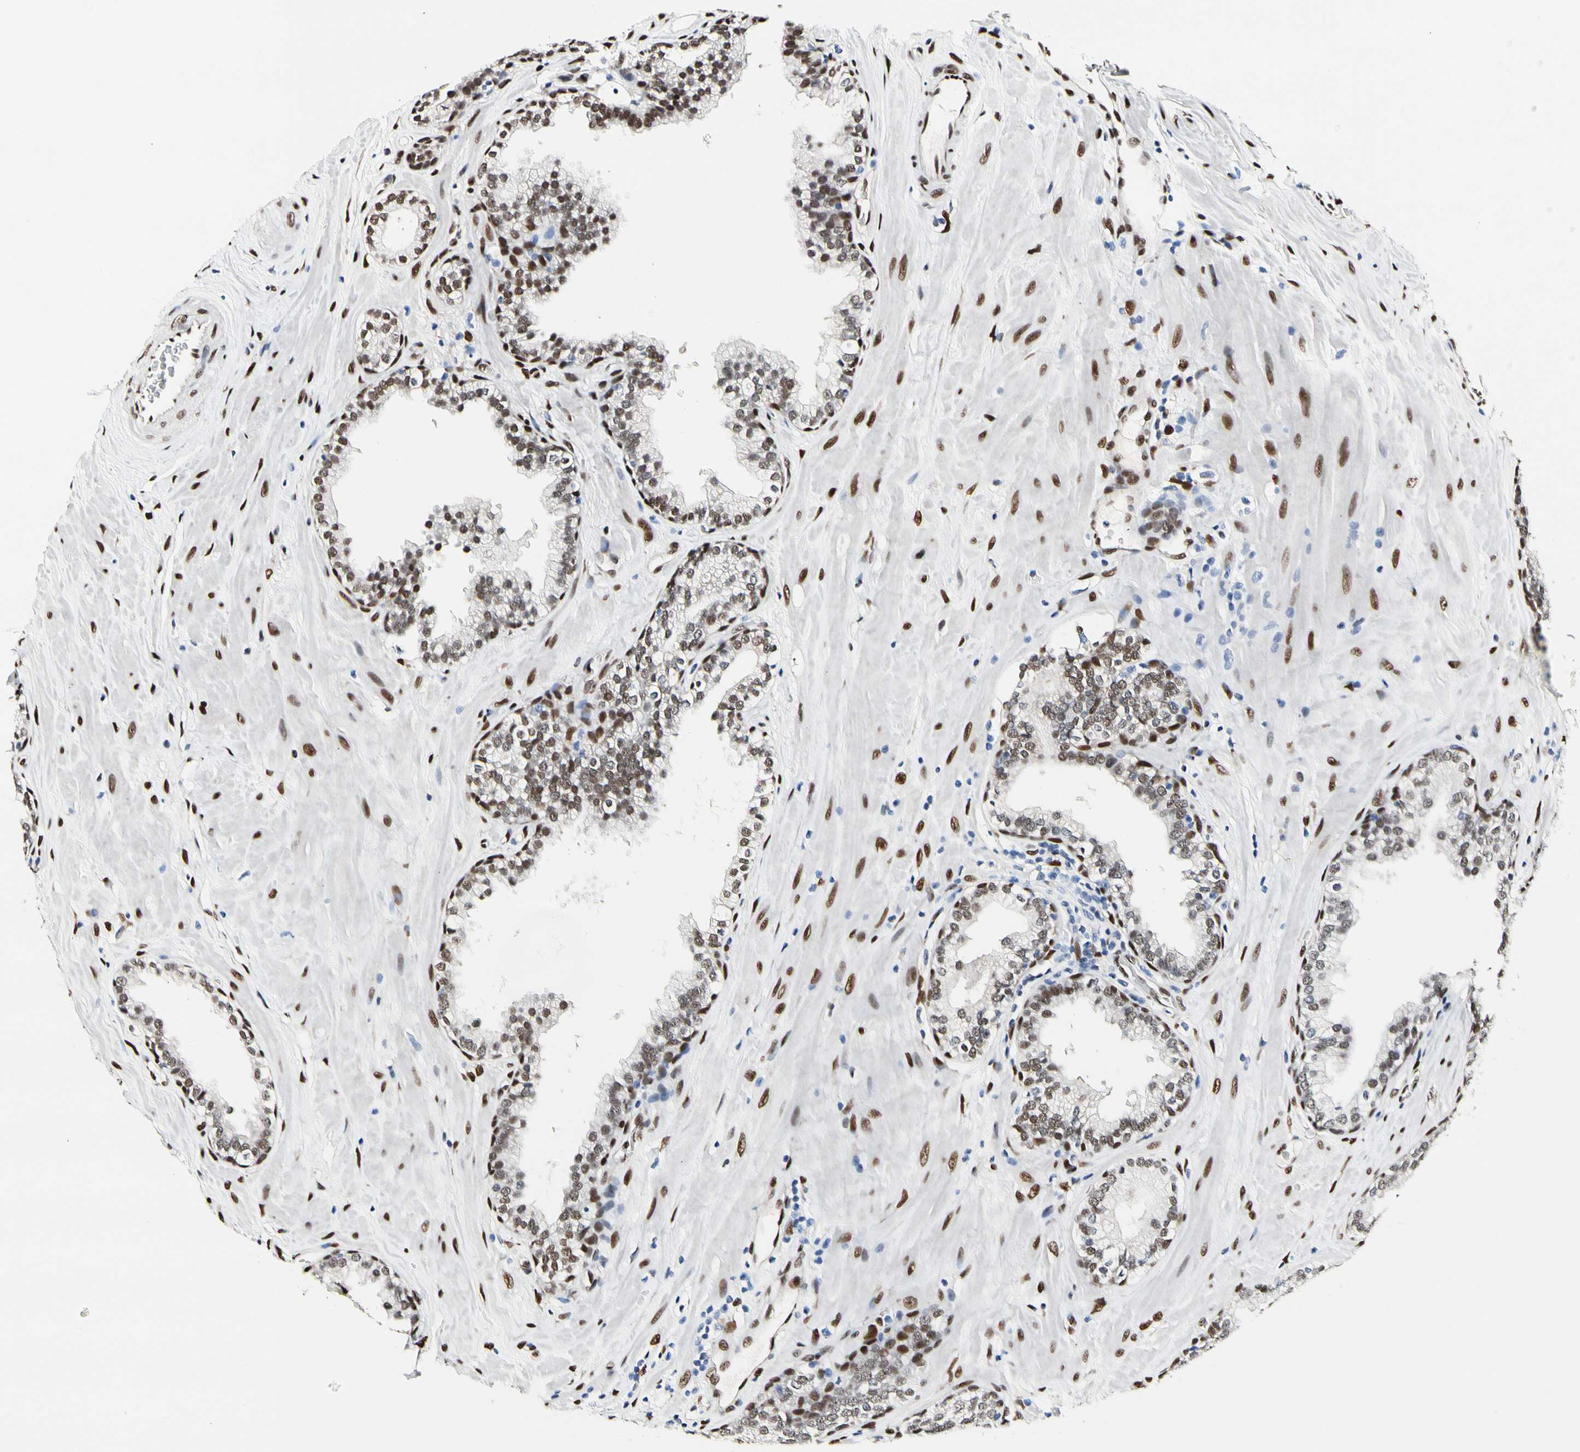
{"staining": {"intensity": "moderate", "quantity": "25%-75%", "location": "nuclear"}, "tissue": "prostate", "cell_type": "Glandular cells", "image_type": "normal", "snomed": [{"axis": "morphology", "description": "Normal tissue, NOS"}, {"axis": "topography", "description": "Prostate"}], "caption": "High-power microscopy captured an IHC micrograph of normal prostate, revealing moderate nuclear expression in approximately 25%-75% of glandular cells.", "gene": "NFIA", "patient": {"sex": "male", "age": 51}}